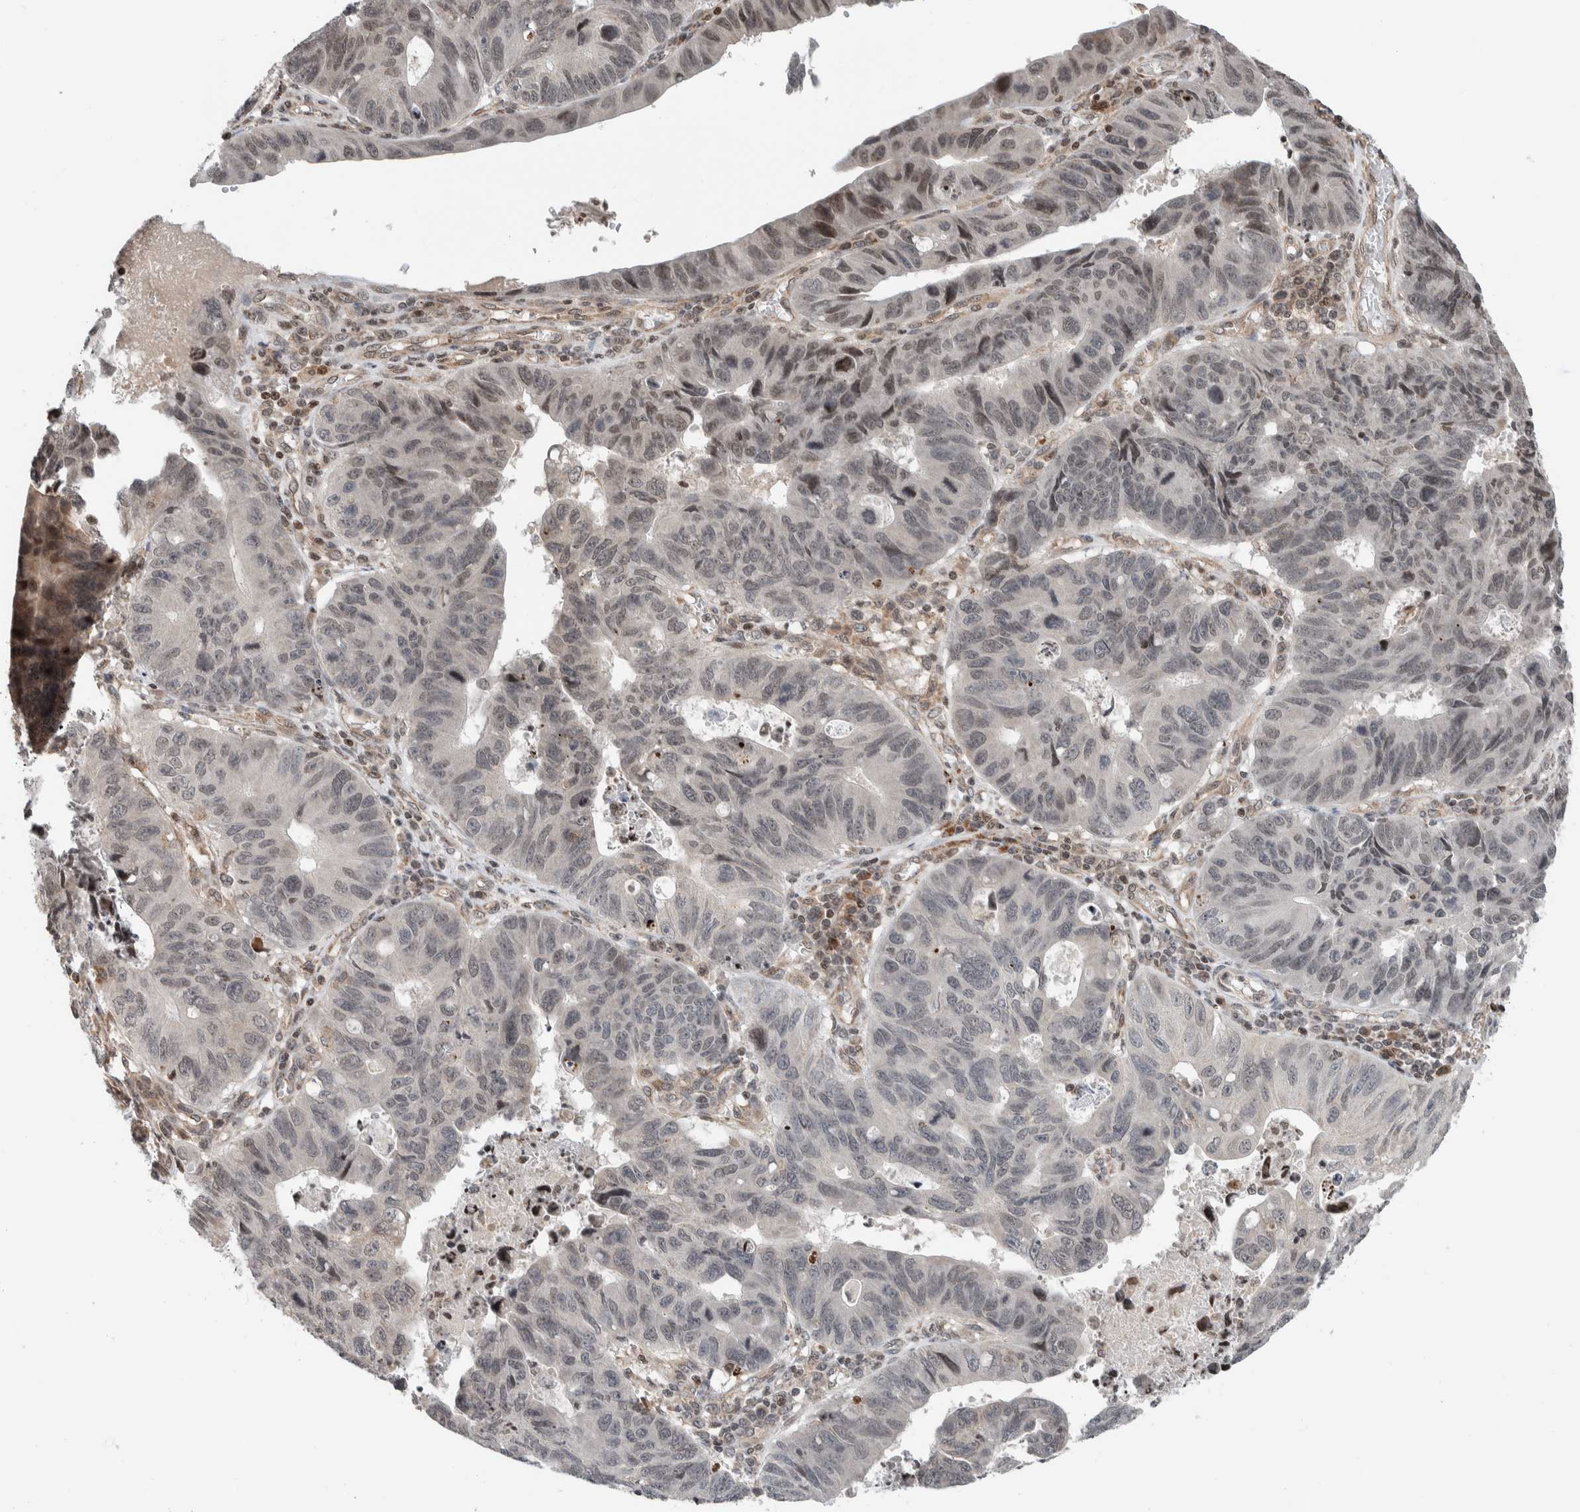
{"staining": {"intensity": "weak", "quantity": "25%-75%", "location": "nuclear"}, "tissue": "stomach cancer", "cell_type": "Tumor cells", "image_type": "cancer", "snomed": [{"axis": "morphology", "description": "Adenocarcinoma, NOS"}, {"axis": "topography", "description": "Stomach"}], "caption": "Stomach adenocarcinoma stained with DAB (3,3'-diaminobenzidine) immunohistochemistry (IHC) exhibits low levels of weak nuclear positivity in approximately 25%-75% of tumor cells.", "gene": "NPLOC4", "patient": {"sex": "male", "age": 59}}